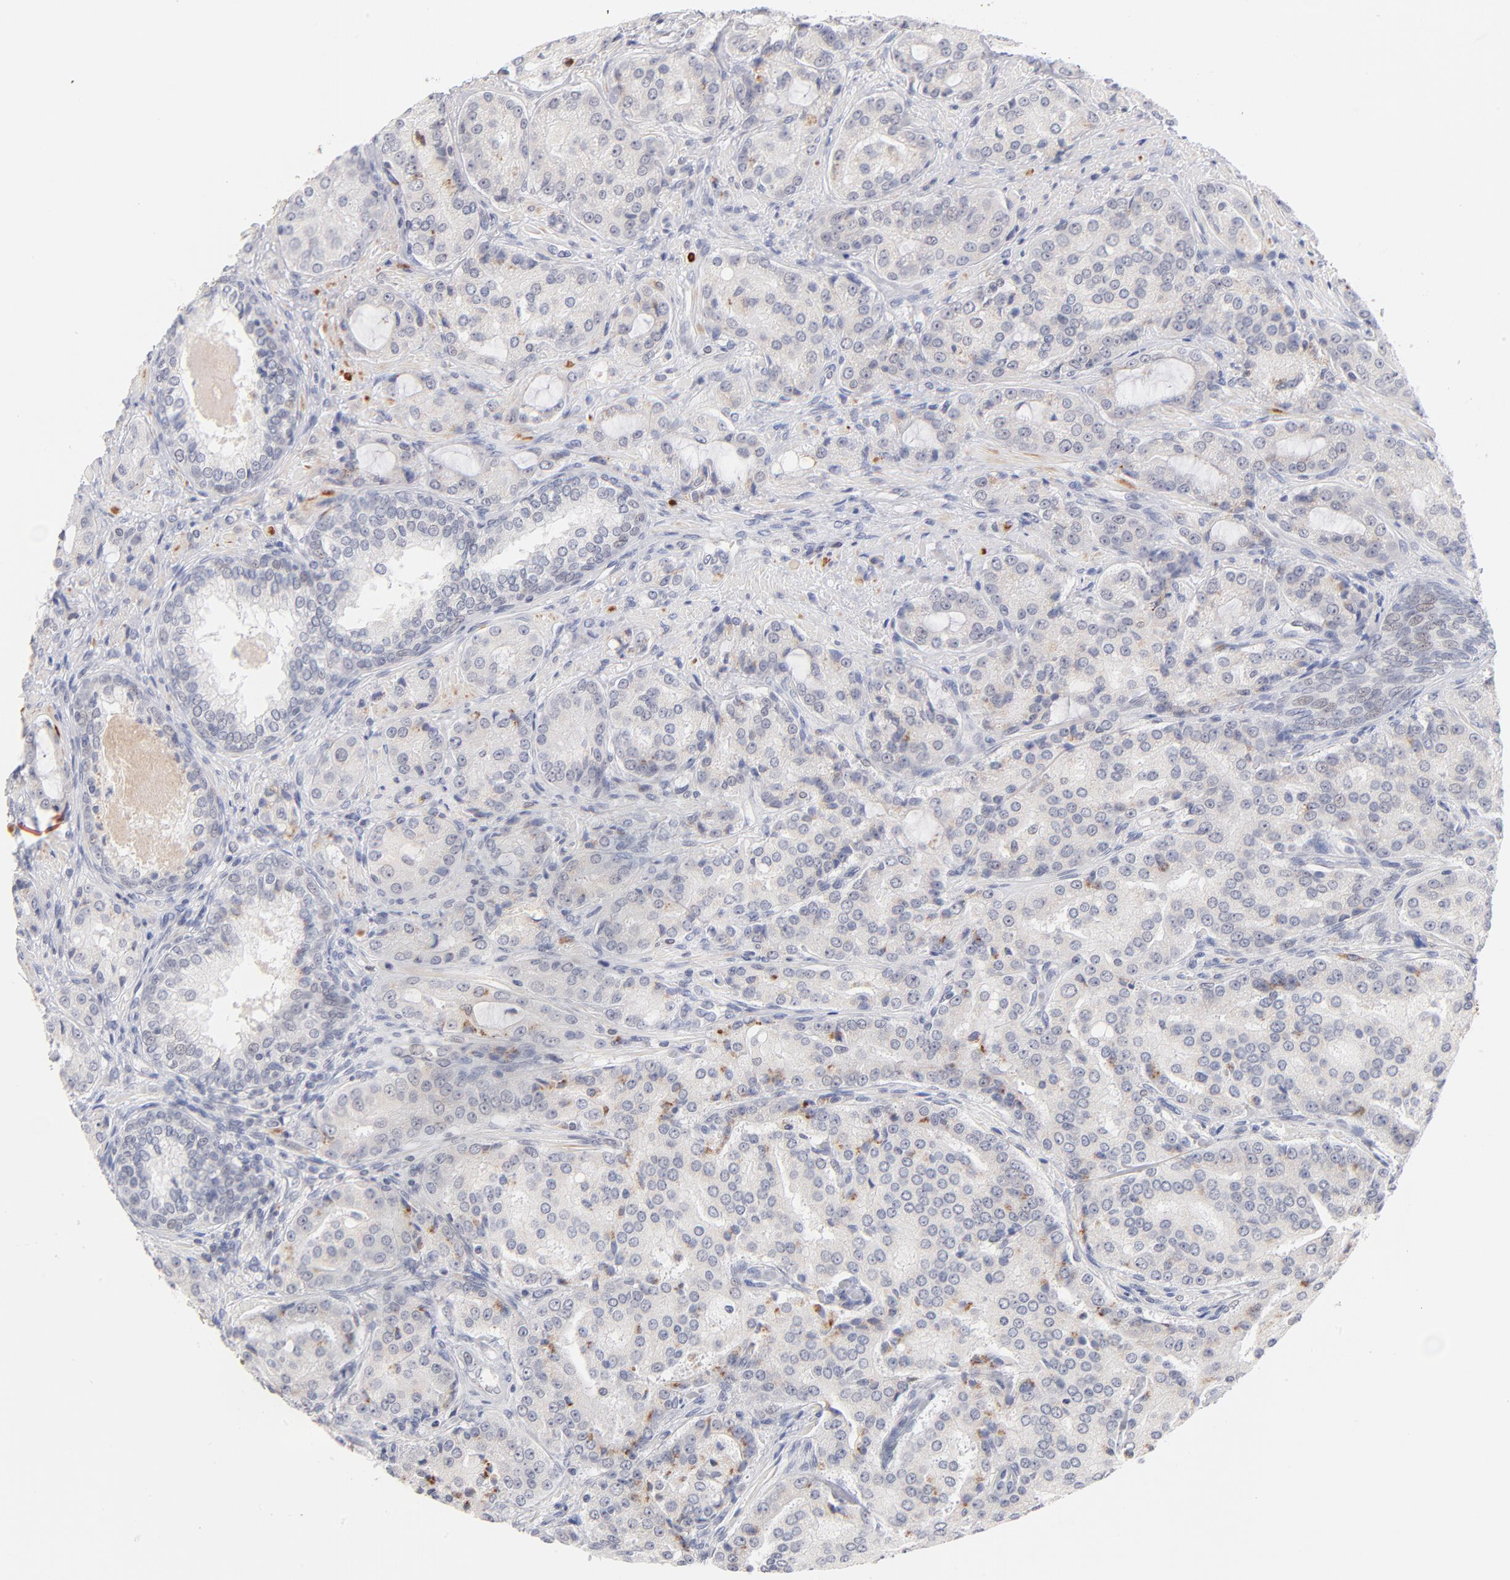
{"staining": {"intensity": "negative", "quantity": "none", "location": "none"}, "tissue": "prostate cancer", "cell_type": "Tumor cells", "image_type": "cancer", "snomed": [{"axis": "morphology", "description": "Adenocarcinoma, High grade"}, {"axis": "topography", "description": "Prostate"}], "caption": "An IHC micrograph of prostate cancer is shown. There is no staining in tumor cells of prostate cancer.", "gene": "PARP1", "patient": {"sex": "male", "age": 72}}